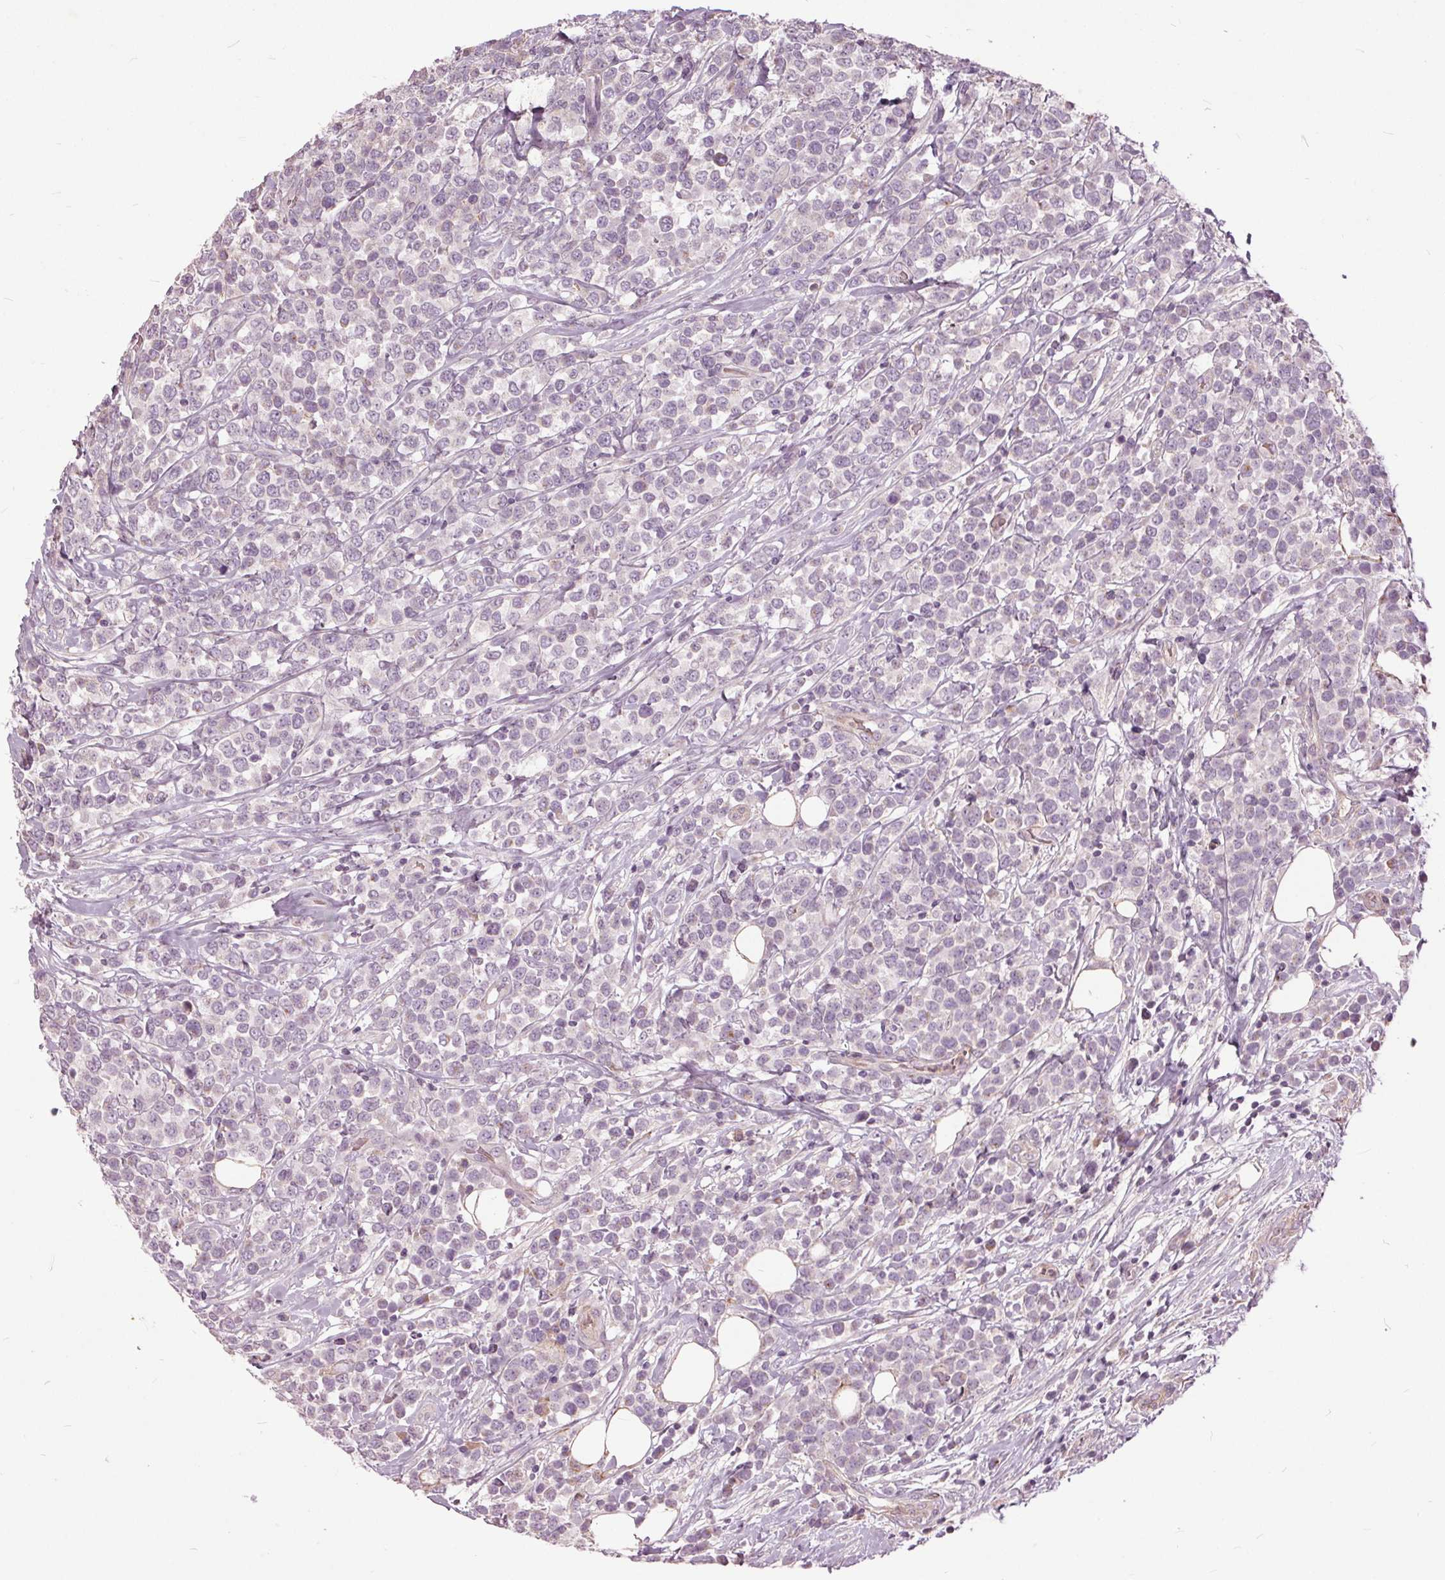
{"staining": {"intensity": "negative", "quantity": "none", "location": "none"}, "tissue": "lymphoma", "cell_type": "Tumor cells", "image_type": "cancer", "snomed": [{"axis": "morphology", "description": "Malignant lymphoma, non-Hodgkin's type, High grade"}, {"axis": "topography", "description": "Soft tissue"}], "caption": "Immunohistochemistry of high-grade malignant lymphoma, non-Hodgkin's type displays no expression in tumor cells. (Brightfield microscopy of DAB immunohistochemistry at high magnification).", "gene": "PDGFD", "patient": {"sex": "female", "age": 56}}